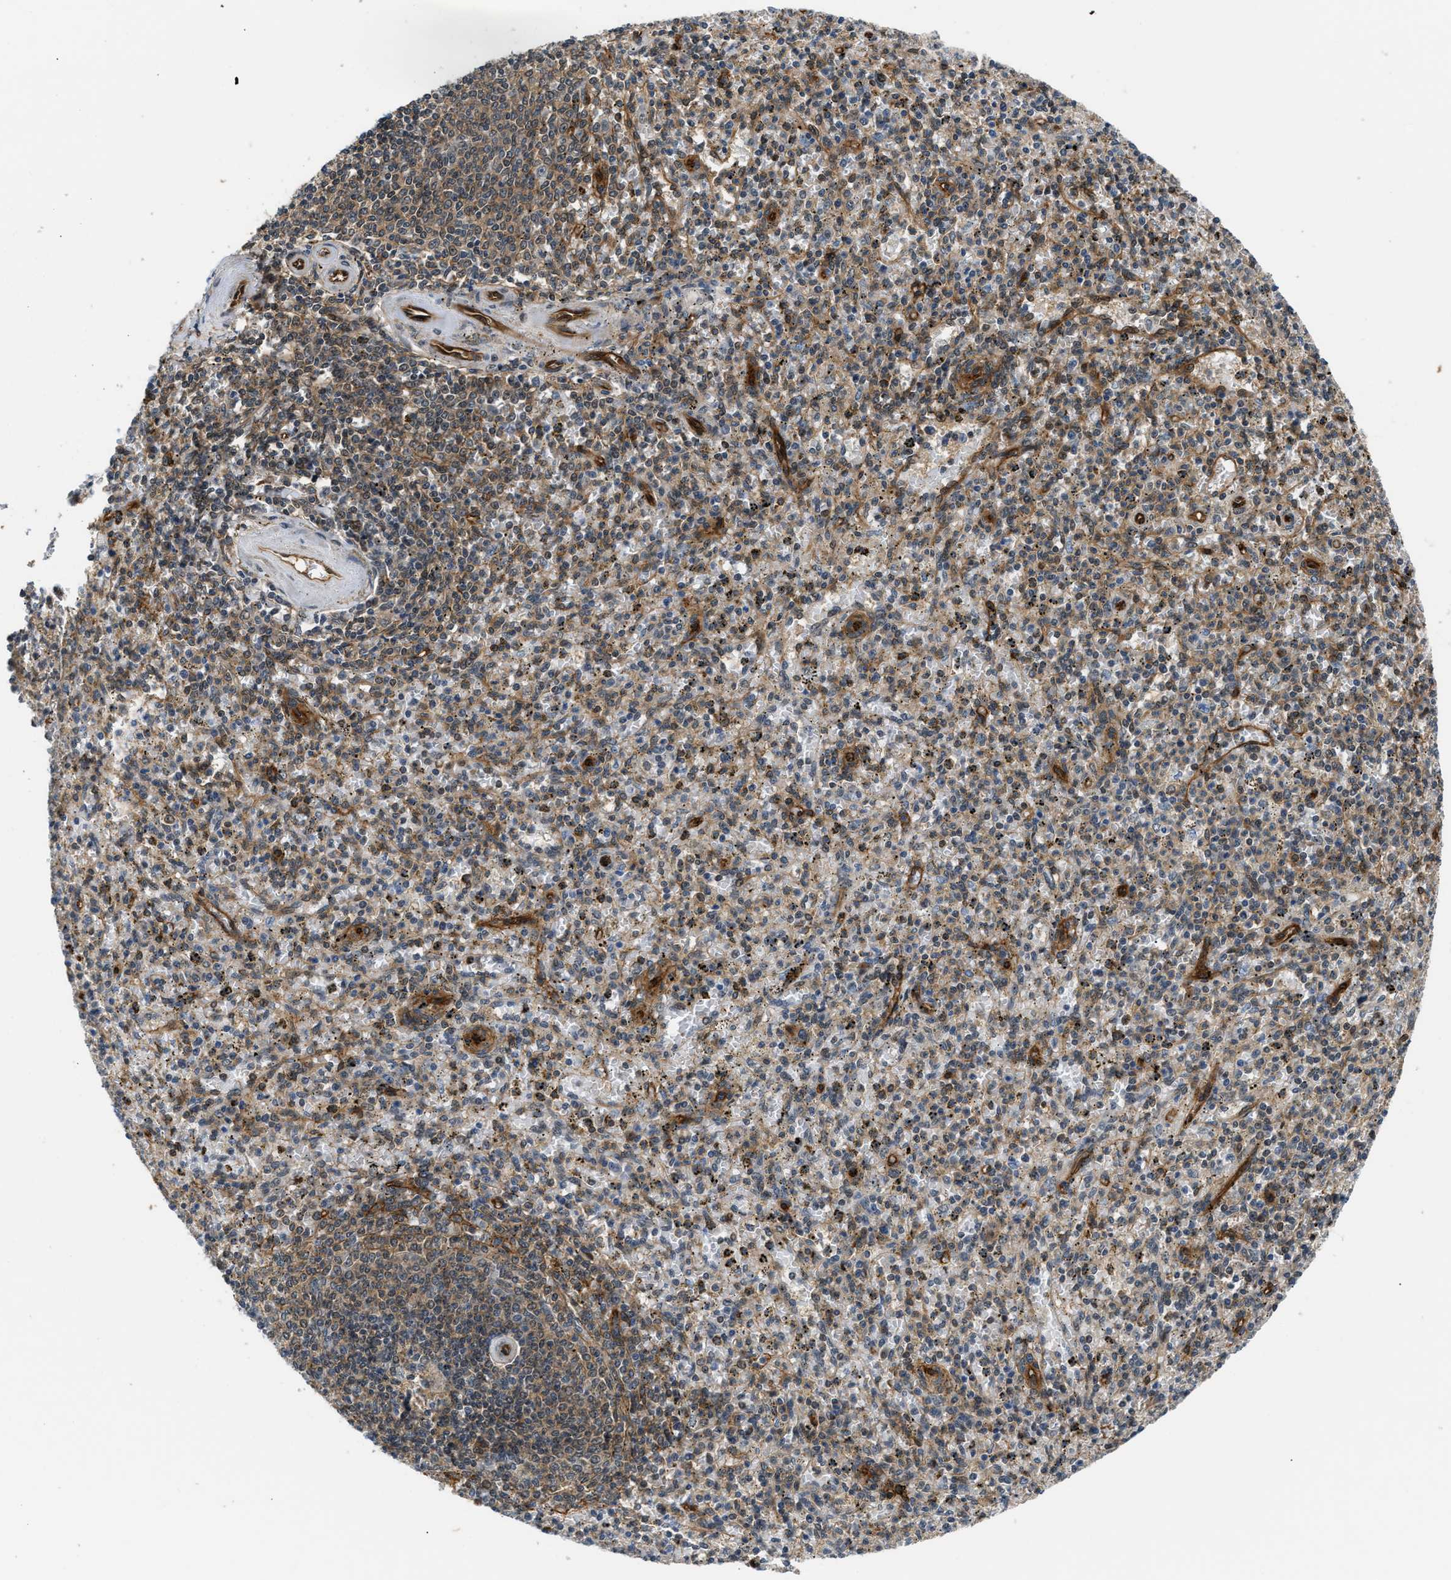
{"staining": {"intensity": "weak", "quantity": "<25%", "location": "cytoplasmic/membranous"}, "tissue": "spleen", "cell_type": "Cells in red pulp", "image_type": "normal", "snomed": [{"axis": "morphology", "description": "Normal tissue, NOS"}, {"axis": "topography", "description": "Spleen"}], "caption": "IHC histopathology image of unremarkable spleen: human spleen stained with DAB shows no significant protein expression in cells in red pulp.", "gene": "COPS2", "patient": {"sex": "male", "age": 72}}